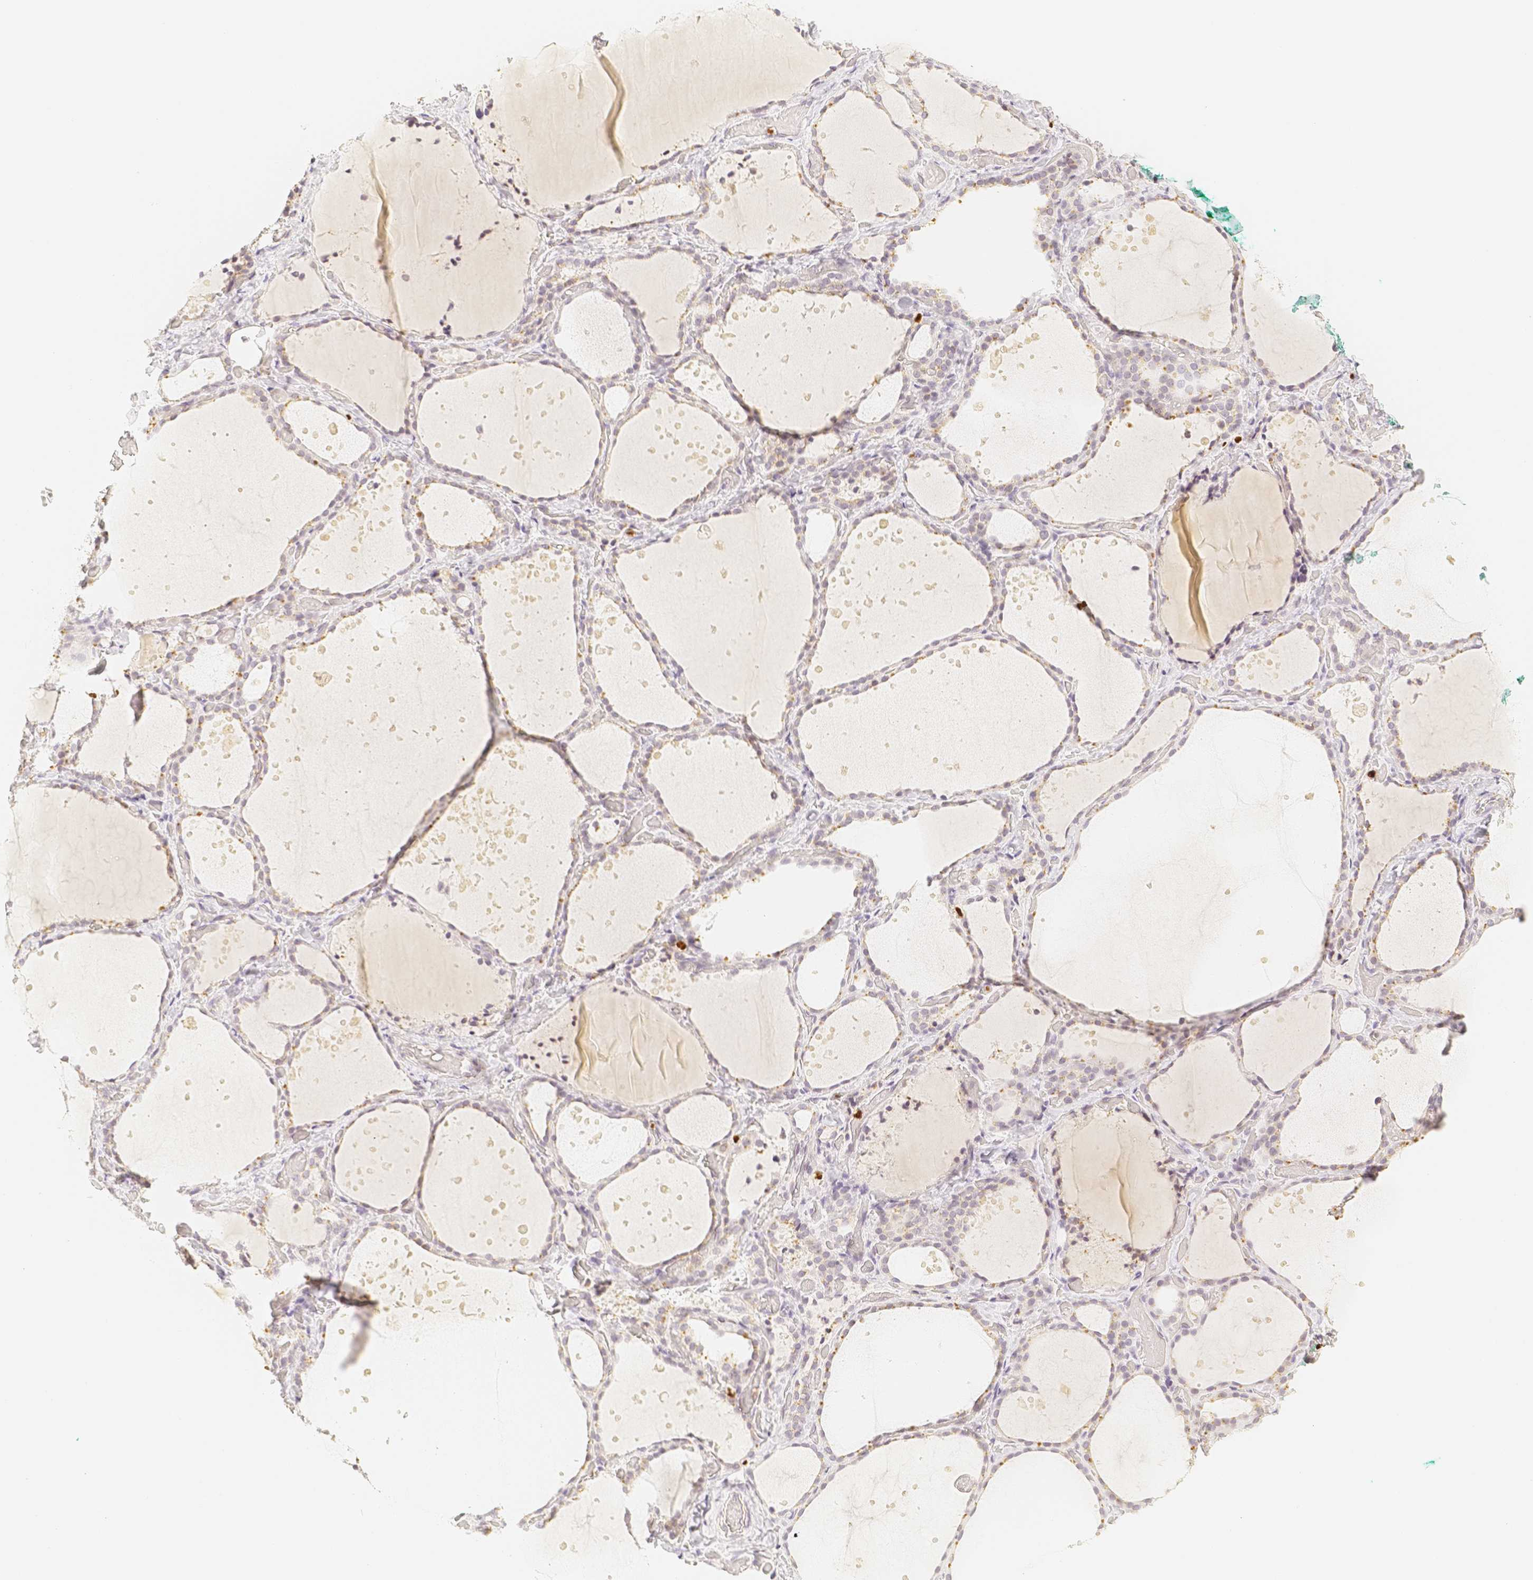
{"staining": {"intensity": "negative", "quantity": "none", "location": "none"}, "tissue": "thyroid gland", "cell_type": "Glandular cells", "image_type": "normal", "snomed": [{"axis": "morphology", "description": "Normal tissue, NOS"}, {"axis": "topography", "description": "Thyroid gland"}], "caption": "Immunohistochemistry histopathology image of unremarkable thyroid gland stained for a protein (brown), which shows no expression in glandular cells. The staining is performed using DAB (3,3'-diaminobenzidine) brown chromogen with nuclei counter-stained in using hematoxylin.", "gene": "PADI4", "patient": {"sex": "female", "age": 44}}